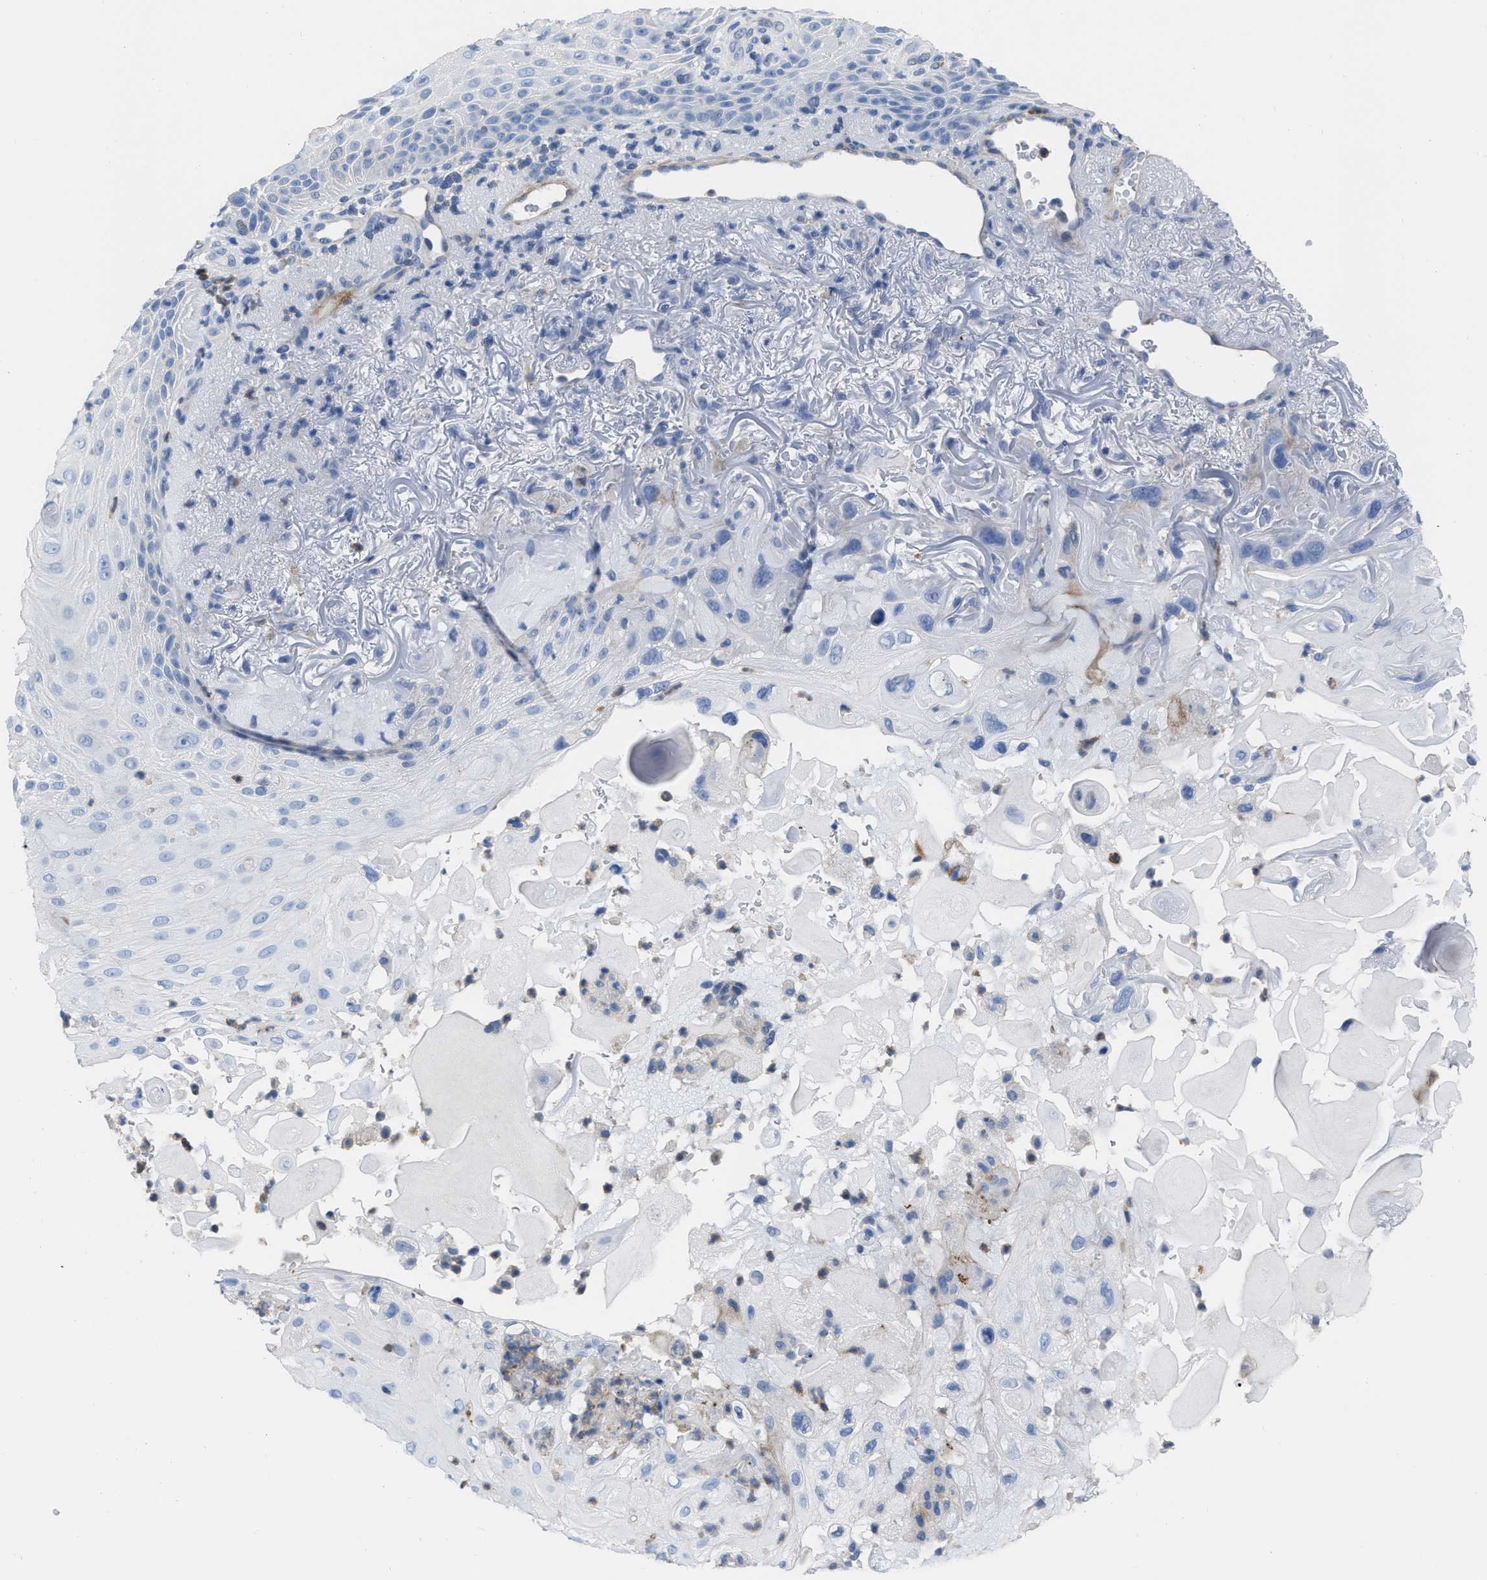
{"staining": {"intensity": "negative", "quantity": "none", "location": "none"}, "tissue": "skin cancer", "cell_type": "Tumor cells", "image_type": "cancer", "snomed": [{"axis": "morphology", "description": "Squamous cell carcinoma, NOS"}, {"axis": "topography", "description": "Skin"}], "caption": "The histopathology image exhibits no staining of tumor cells in skin cancer.", "gene": "PRMT2", "patient": {"sex": "female", "age": 77}}